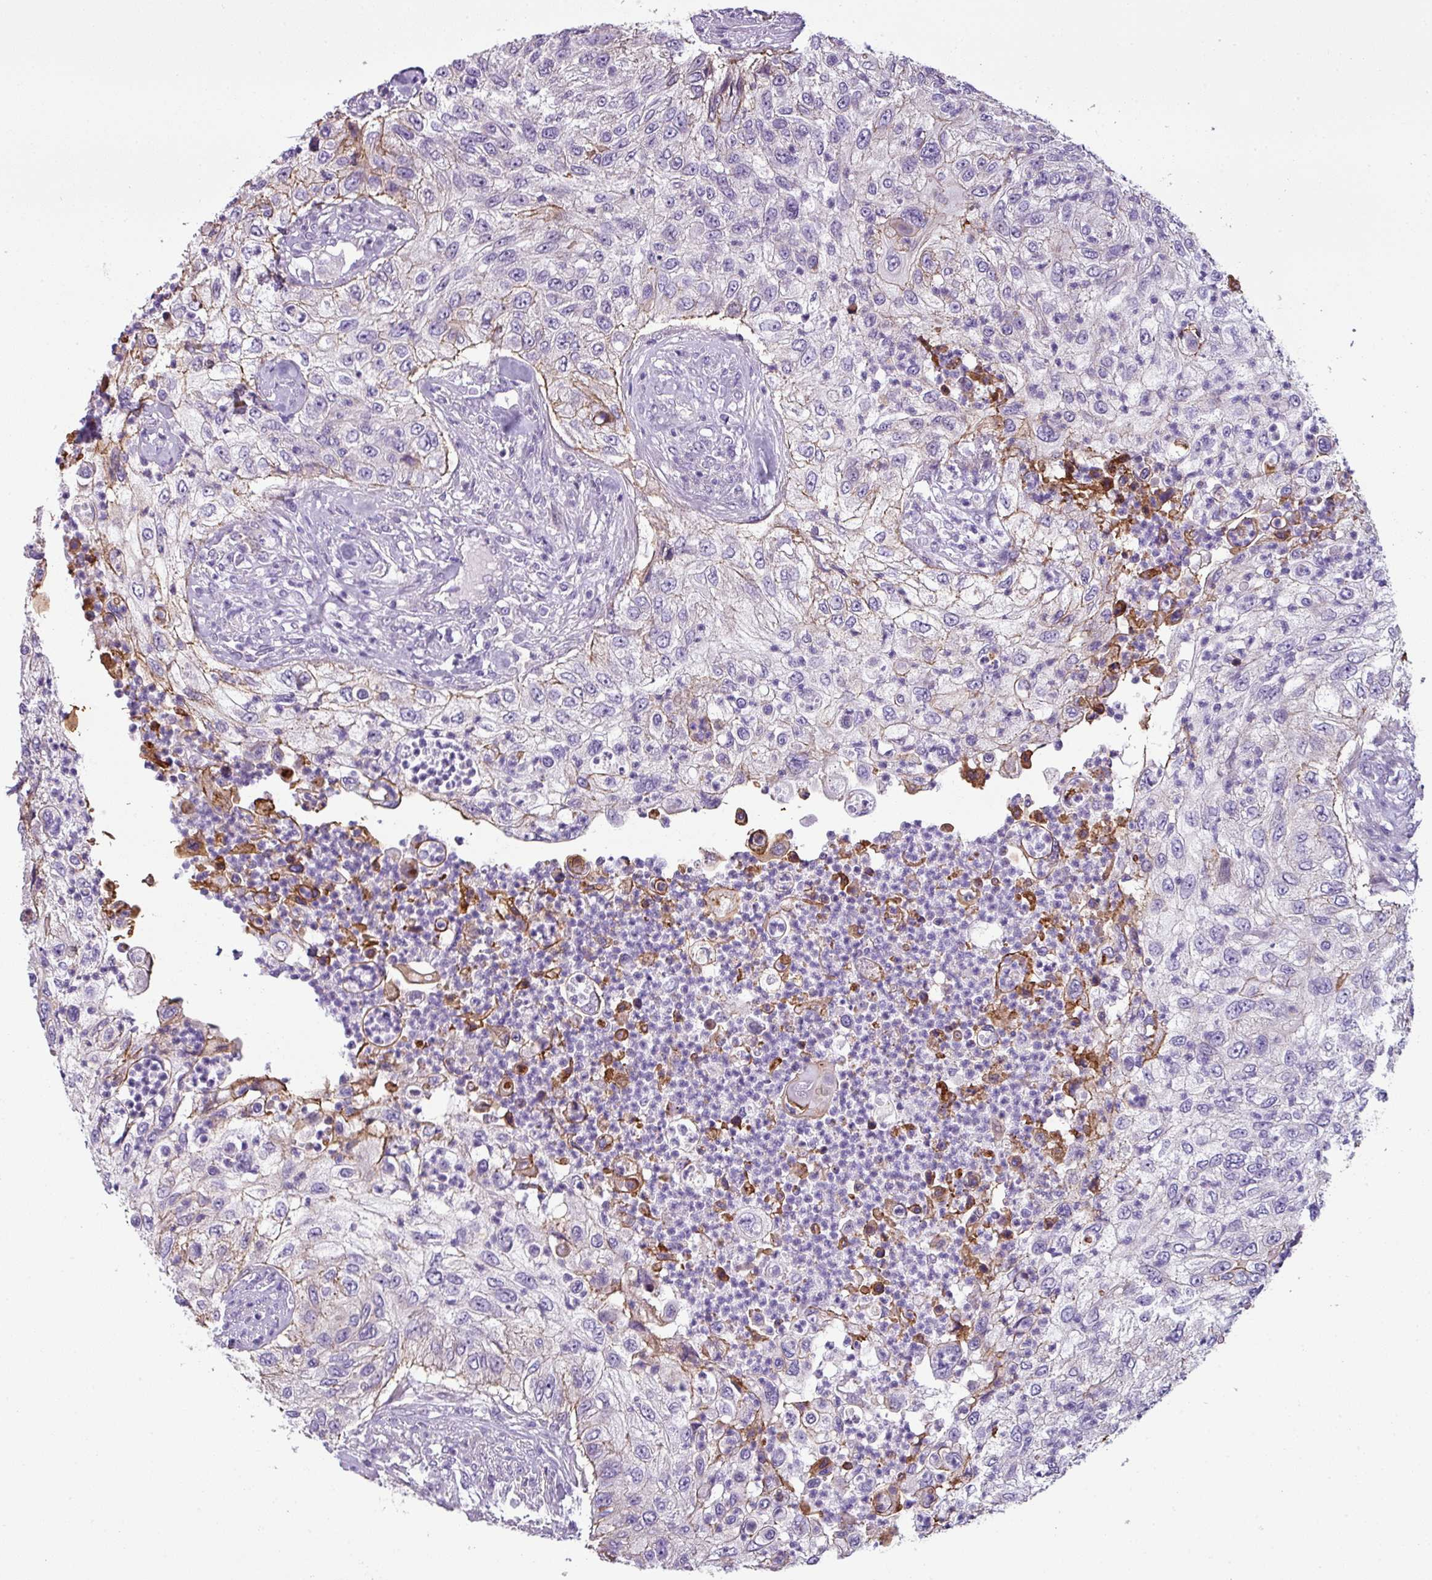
{"staining": {"intensity": "negative", "quantity": "none", "location": "none"}, "tissue": "urothelial cancer", "cell_type": "Tumor cells", "image_type": "cancer", "snomed": [{"axis": "morphology", "description": "Urothelial carcinoma, High grade"}, {"axis": "topography", "description": "Urinary bladder"}], "caption": "The photomicrograph demonstrates no staining of tumor cells in urothelial carcinoma (high-grade).", "gene": "TMEM178B", "patient": {"sex": "female", "age": 60}}